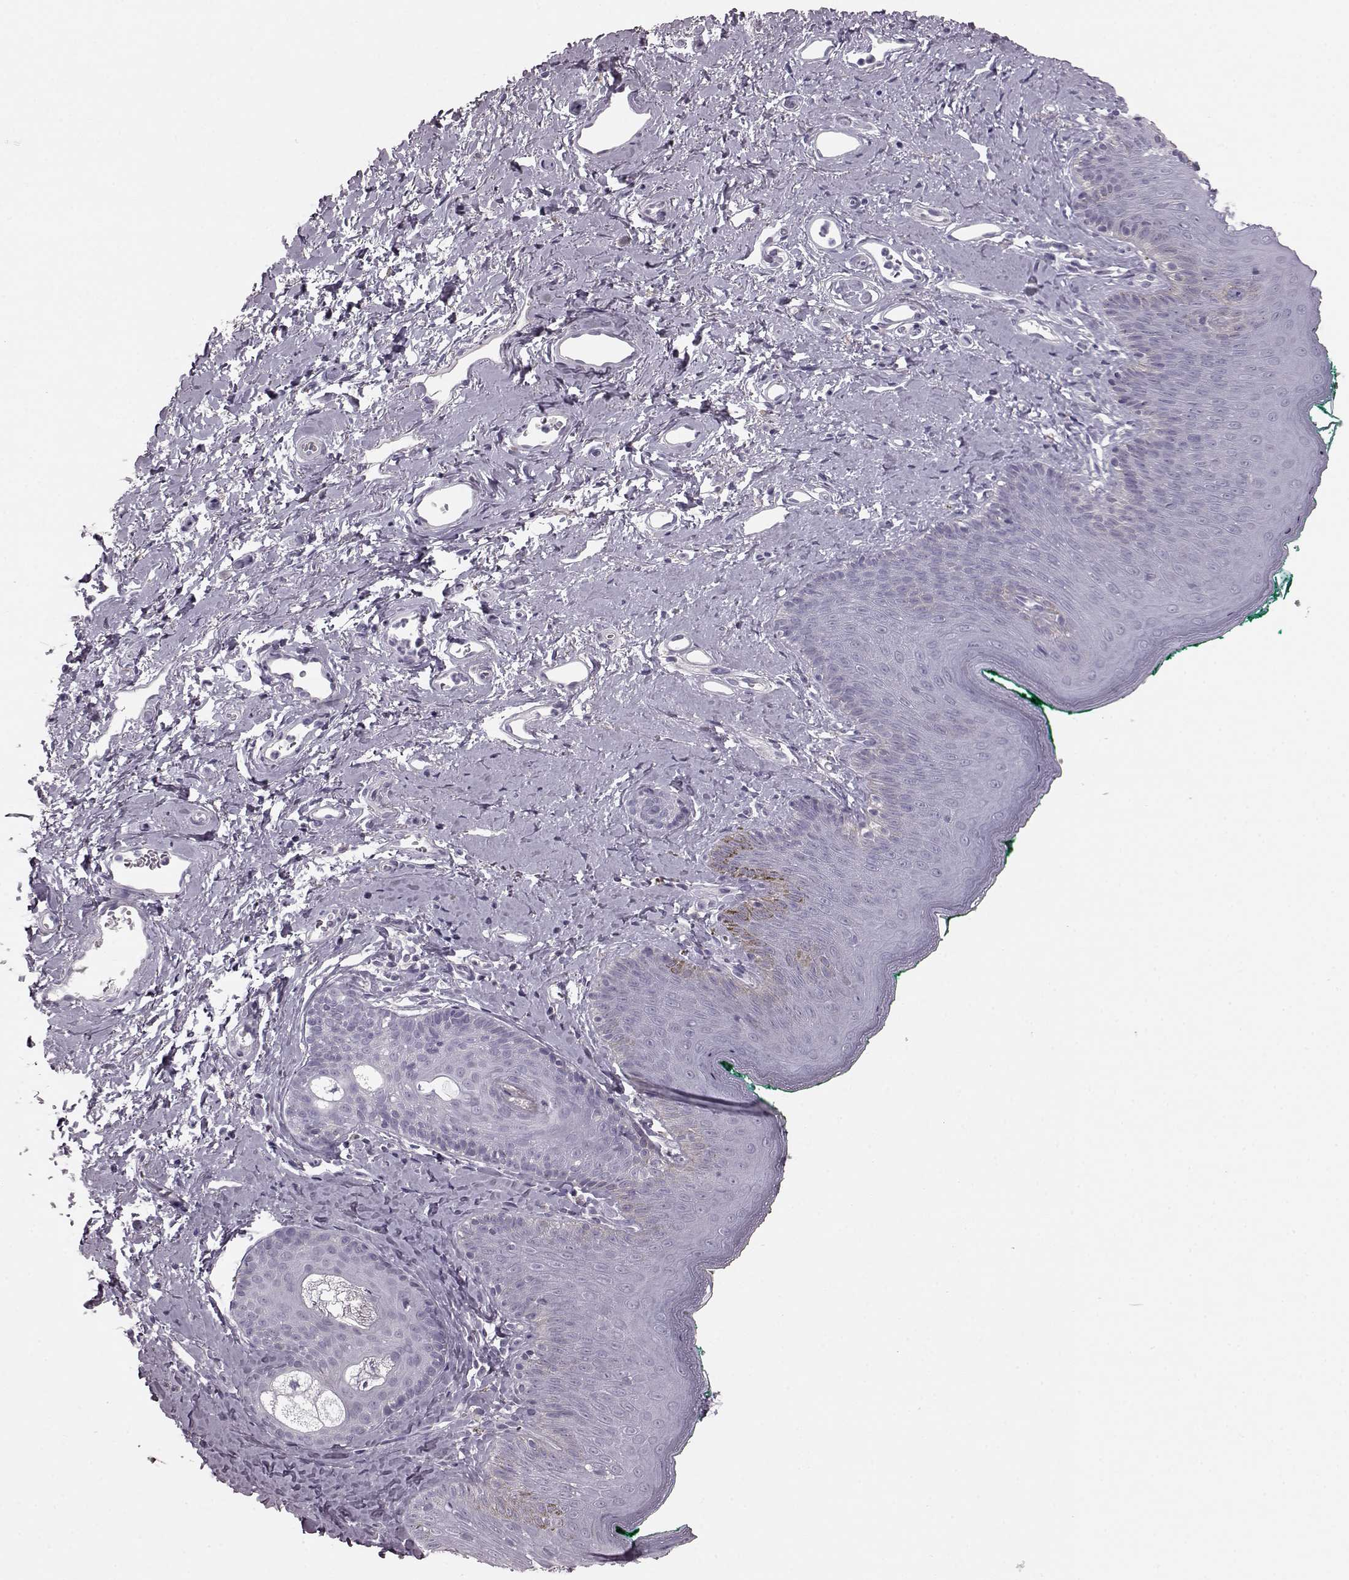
{"staining": {"intensity": "negative", "quantity": "none", "location": "none"}, "tissue": "skin", "cell_type": "Epidermal cells", "image_type": "normal", "snomed": [{"axis": "morphology", "description": "Normal tissue, NOS"}, {"axis": "topography", "description": "Vulva"}], "caption": "A photomicrograph of human skin is negative for staining in epidermal cells.", "gene": "CRYBA2", "patient": {"sex": "female", "age": 66}}